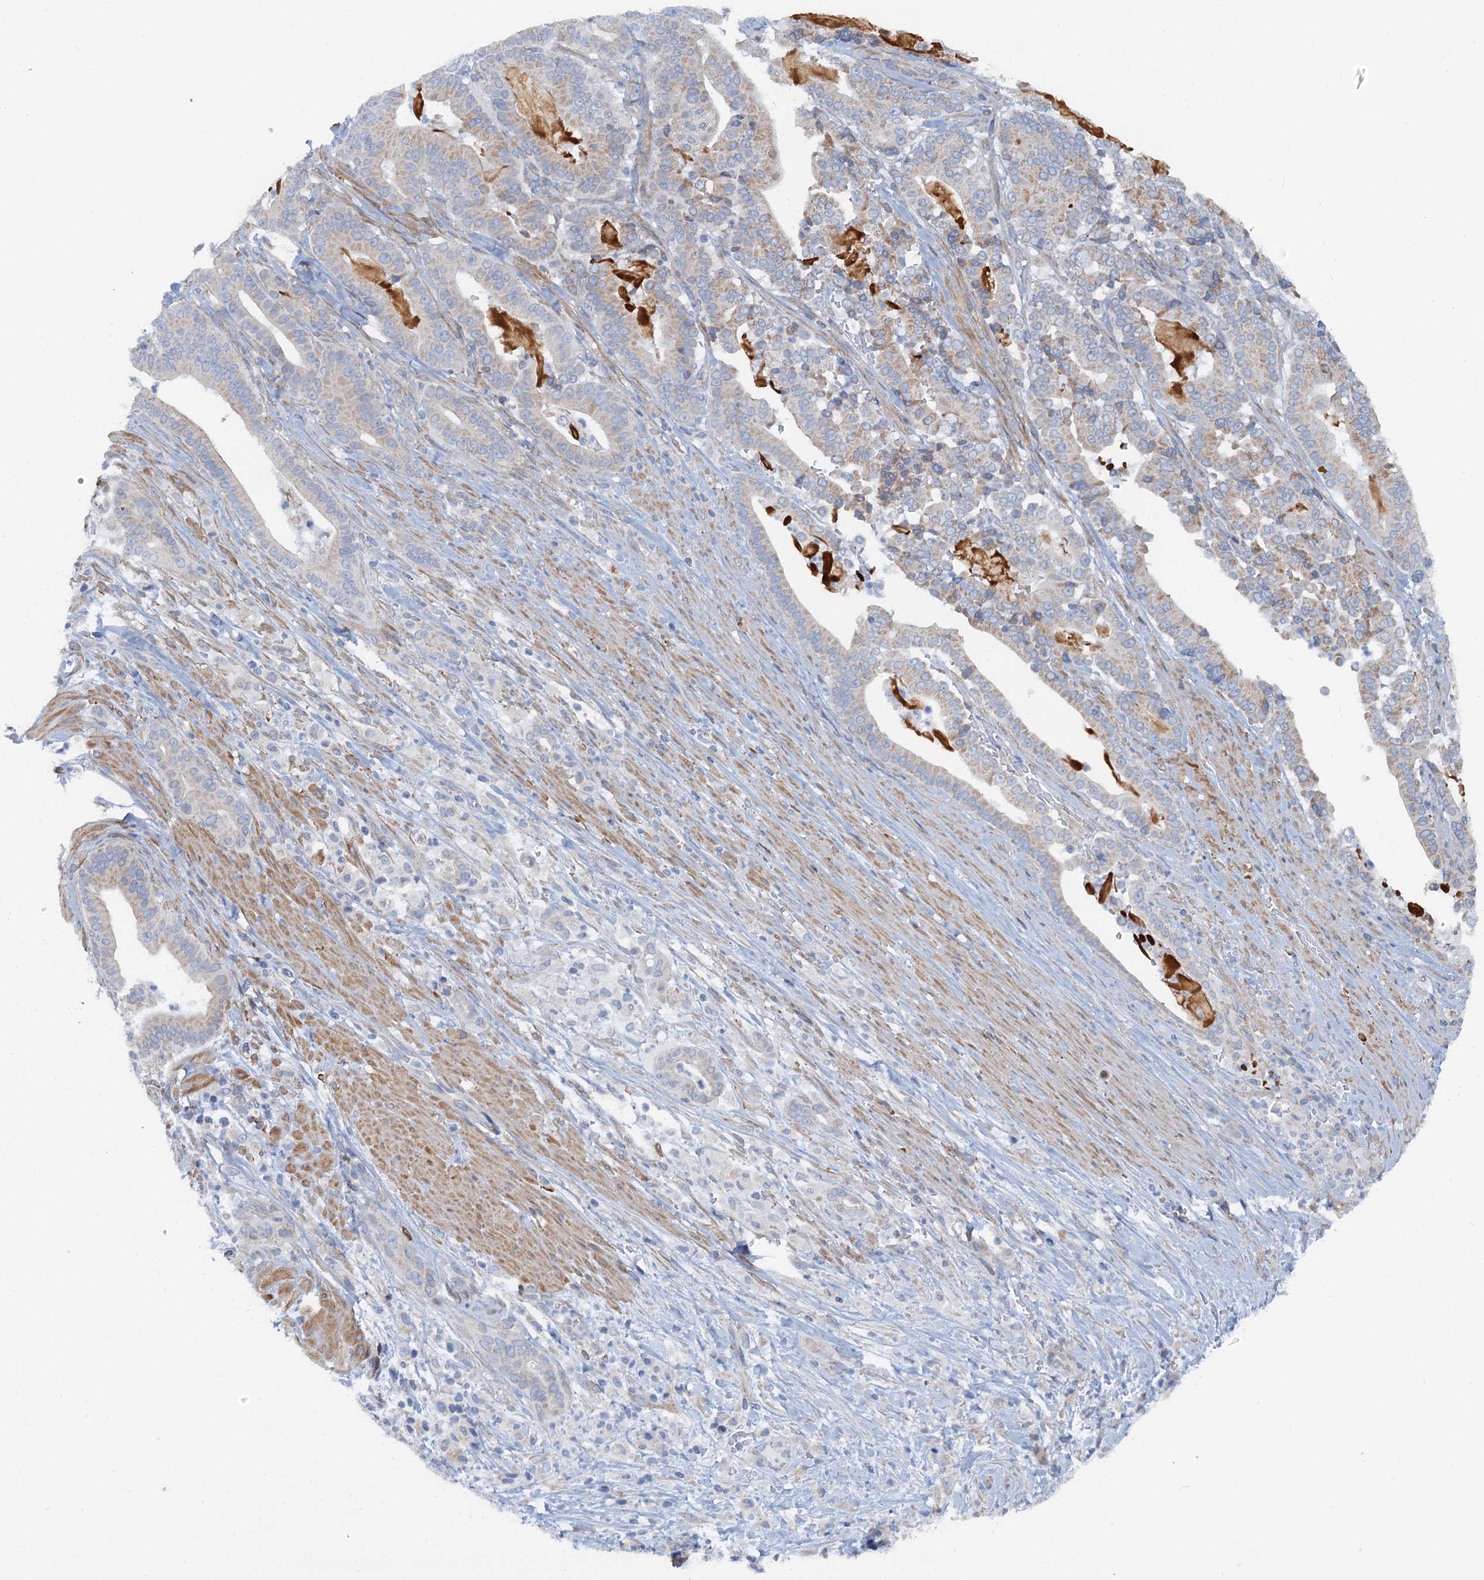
{"staining": {"intensity": "weak", "quantity": "25%-75%", "location": "cytoplasmic/membranous"}, "tissue": "pancreatic cancer", "cell_type": "Tumor cells", "image_type": "cancer", "snomed": [{"axis": "morphology", "description": "Adenocarcinoma, NOS"}, {"axis": "topography", "description": "Pancreas"}], "caption": "Human adenocarcinoma (pancreatic) stained for a protein (brown) exhibits weak cytoplasmic/membranous positive staining in approximately 25%-75% of tumor cells.", "gene": "POGLUT3", "patient": {"sex": "male", "age": 63}}